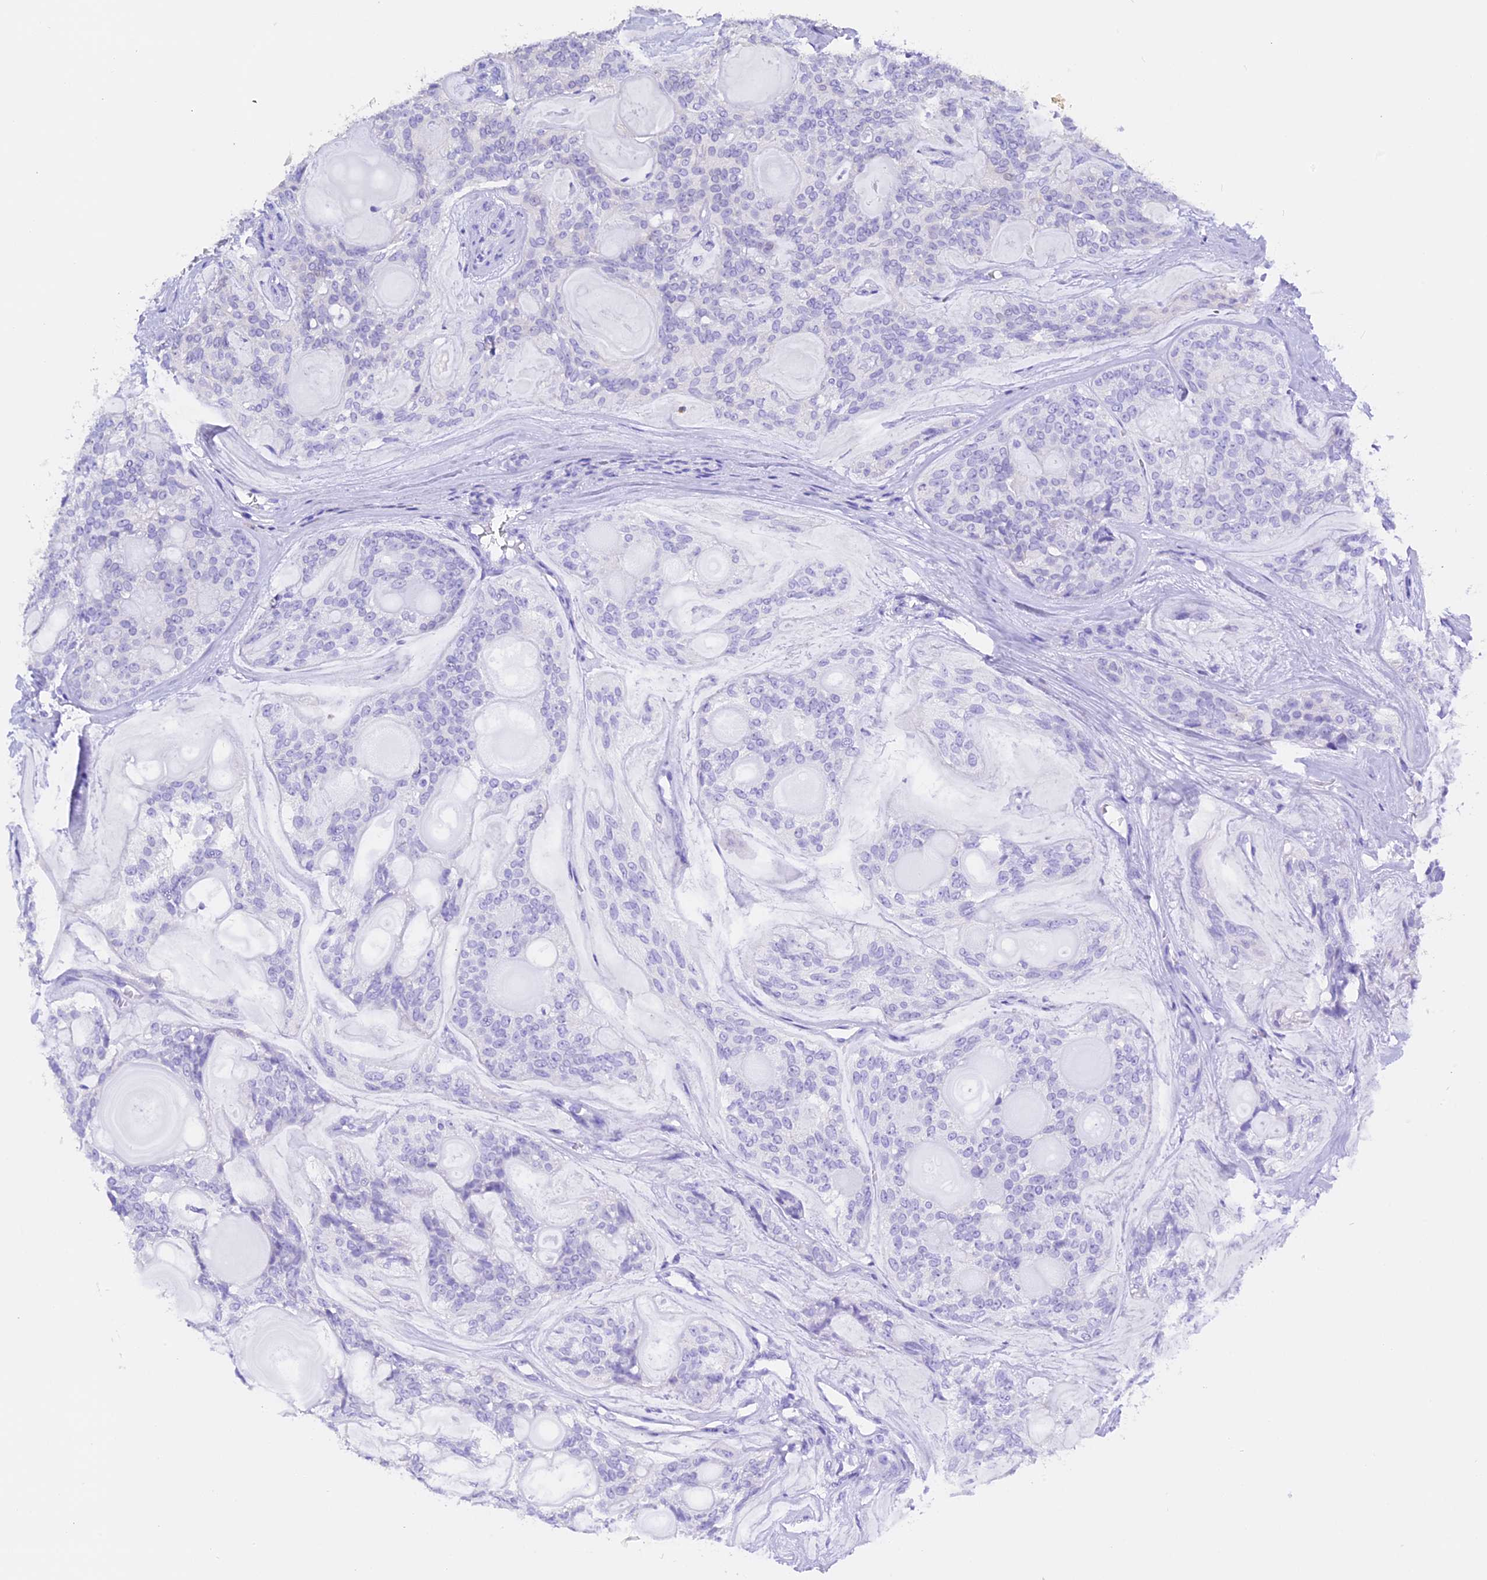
{"staining": {"intensity": "negative", "quantity": "none", "location": "none"}, "tissue": "head and neck cancer", "cell_type": "Tumor cells", "image_type": "cancer", "snomed": [{"axis": "morphology", "description": "Adenocarcinoma, NOS"}, {"axis": "topography", "description": "Head-Neck"}], "caption": "The micrograph reveals no staining of tumor cells in adenocarcinoma (head and neck).", "gene": "CLC", "patient": {"sex": "male", "age": 66}}